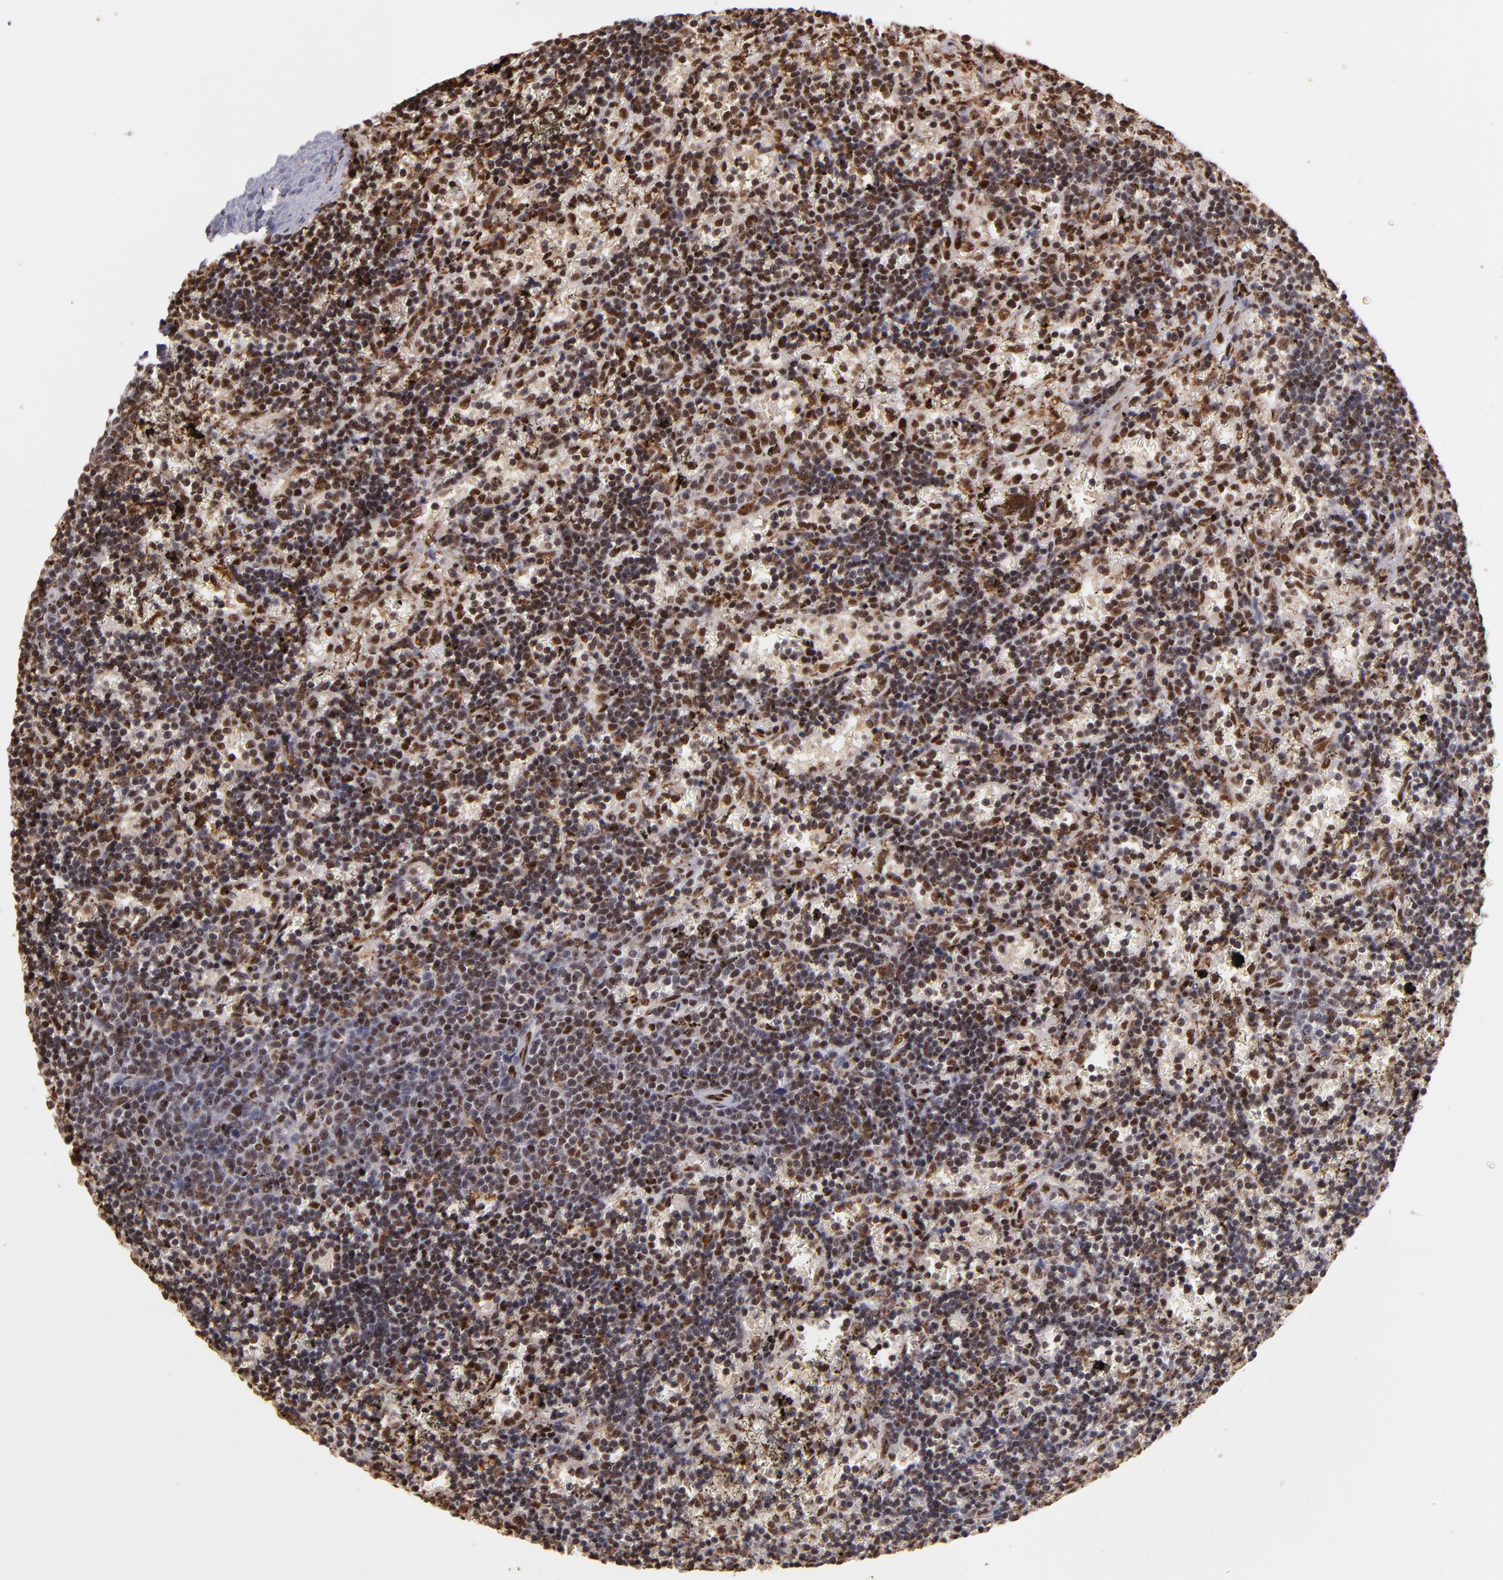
{"staining": {"intensity": "strong", "quantity": ">75%", "location": "nuclear"}, "tissue": "lymphoma", "cell_type": "Tumor cells", "image_type": "cancer", "snomed": [{"axis": "morphology", "description": "Malignant lymphoma, non-Hodgkin's type, Low grade"}, {"axis": "topography", "description": "Spleen"}], "caption": "This micrograph reveals IHC staining of human lymphoma, with high strong nuclear positivity in about >75% of tumor cells.", "gene": "SP1", "patient": {"sex": "male", "age": 60}}